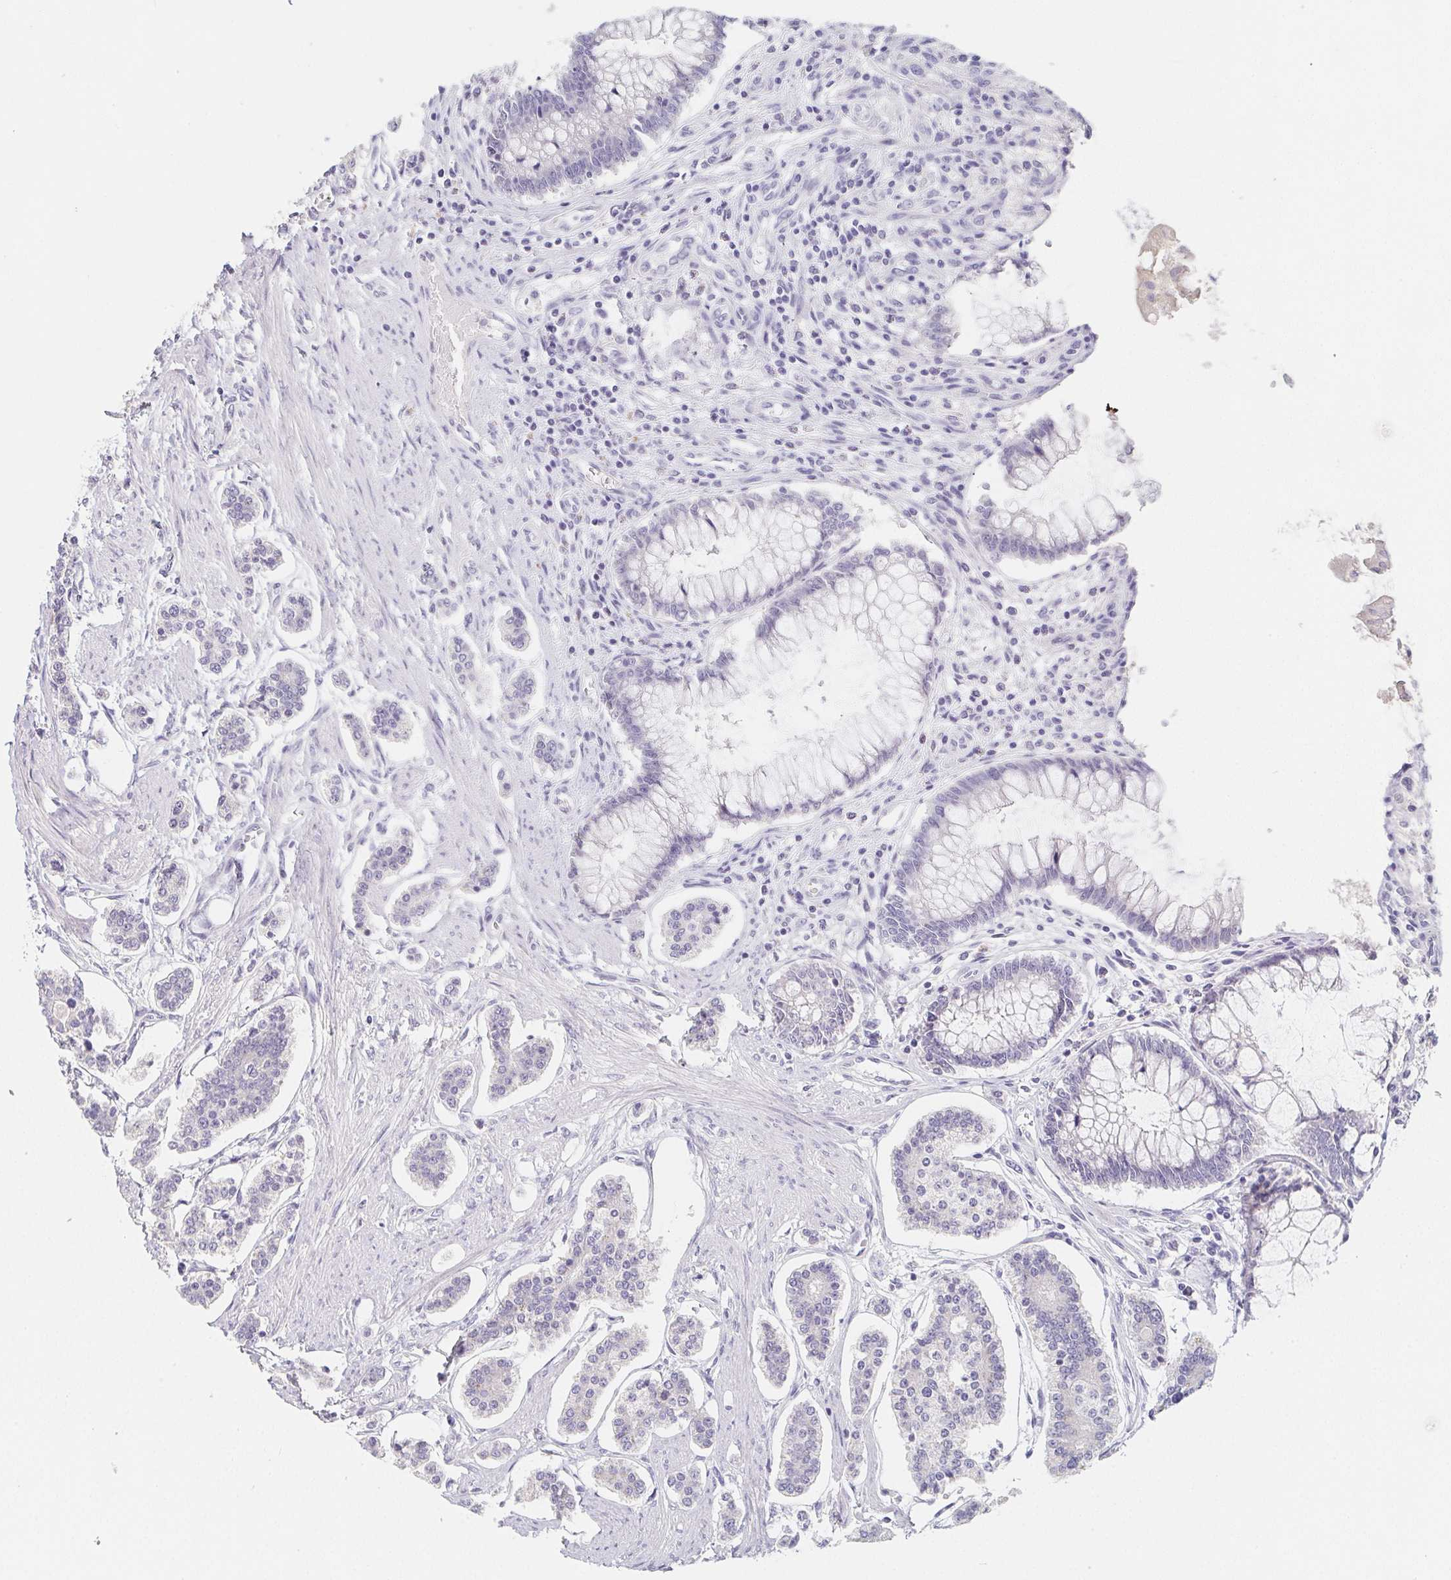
{"staining": {"intensity": "negative", "quantity": "none", "location": "none"}, "tissue": "carcinoid", "cell_type": "Tumor cells", "image_type": "cancer", "snomed": [{"axis": "morphology", "description": "Carcinoid, malignant, NOS"}, {"axis": "topography", "description": "Small intestine"}], "caption": "This is a photomicrograph of immunohistochemistry staining of carcinoid, which shows no staining in tumor cells.", "gene": "GLIPR1L1", "patient": {"sex": "female", "age": 65}}